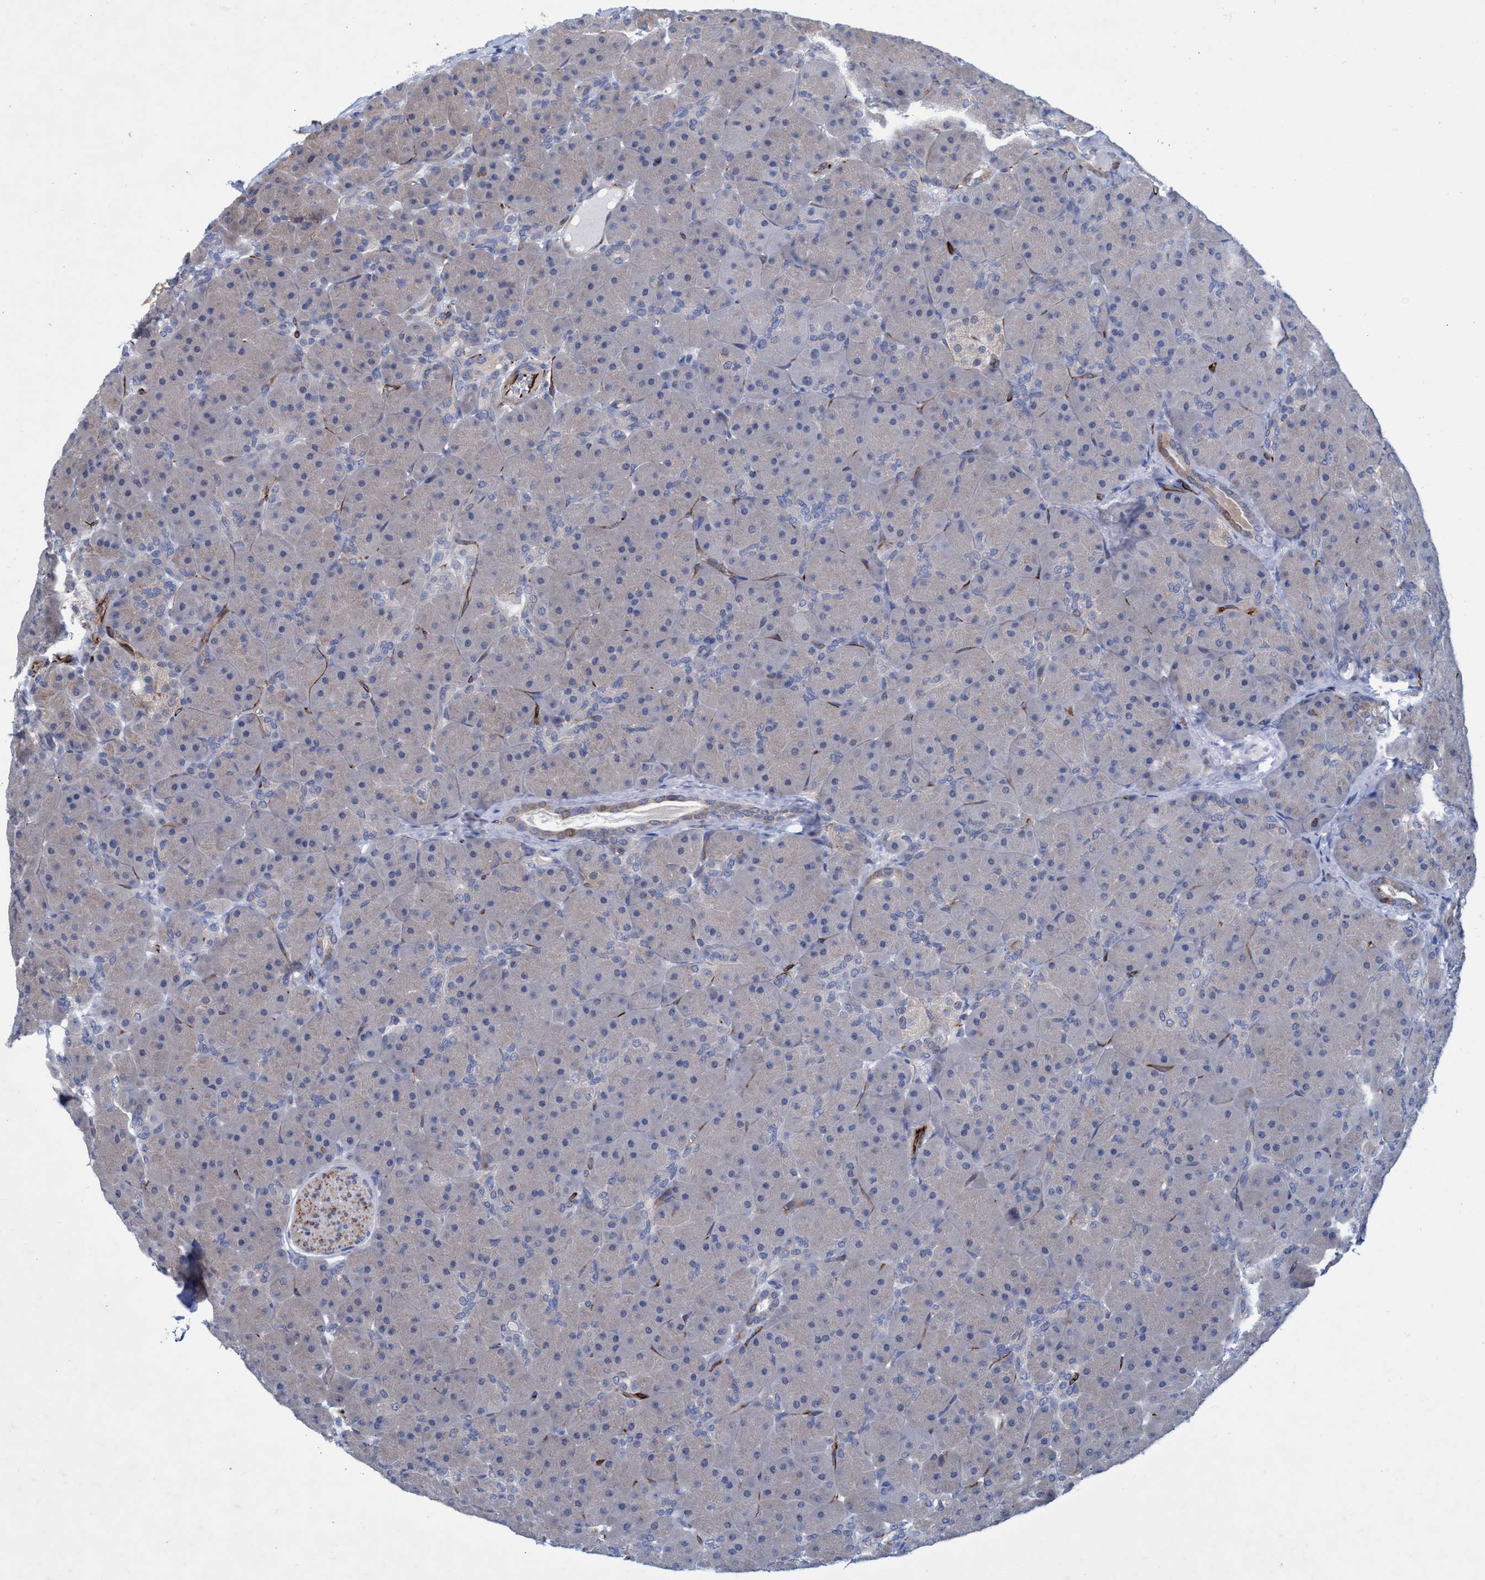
{"staining": {"intensity": "negative", "quantity": "none", "location": "none"}, "tissue": "pancreas", "cell_type": "Exocrine glandular cells", "image_type": "normal", "snomed": [{"axis": "morphology", "description": "Normal tissue, NOS"}, {"axis": "topography", "description": "Pancreas"}], "caption": "The image displays no staining of exocrine glandular cells in unremarkable pancreas.", "gene": "SLC43A2", "patient": {"sex": "male", "age": 66}}